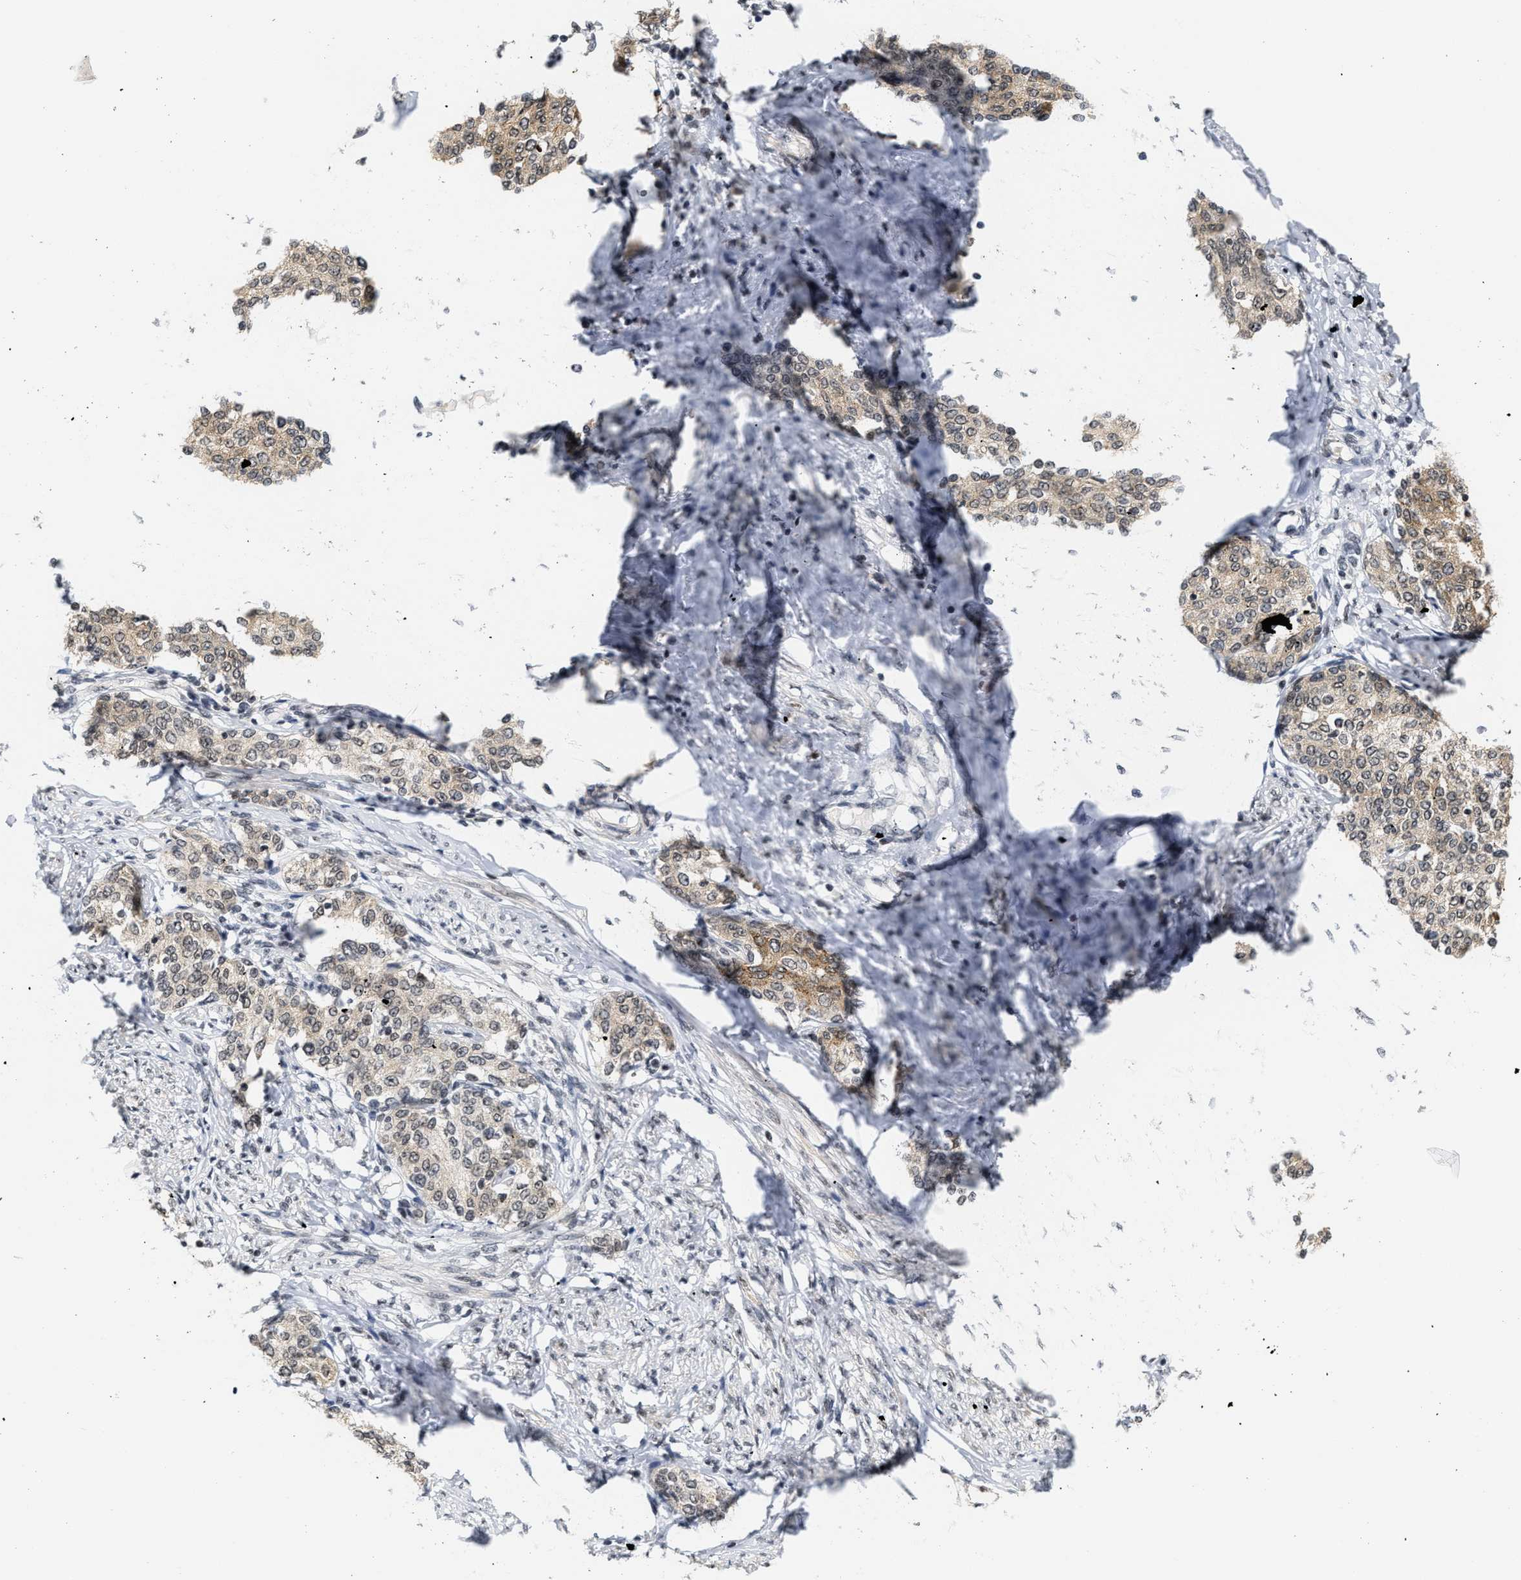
{"staining": {"intensity": "weak", "quantity": ">75%", "location": "cytoplasmic/membranous,nuclear"}, "tissue": "cervical cancer", "cell_type": "Tumor cells", "image_type": "cancer", "snomed": [{"axis": "morphology", "description": "Squamous cell carcinoma, NOS"}, {"axis": "morphology", "description": "Adenocarcinoma, NOS"}, {"axis": "topography", "description": "Cervix"}], "caption": "A brown stain labels weak cytoplasmic/membranous and nuclear positivity of a protein in human cervical cancer tumor cells. The staining was performed using DAB (3,3'-diaminobenzidine) to visualize the protein expression in brown, while the nuclei were stained in blue with hematoxylin (Magnification: 20x).", "gene": "ANKRD6", "patient": {"sex": "female", "age": 52}}